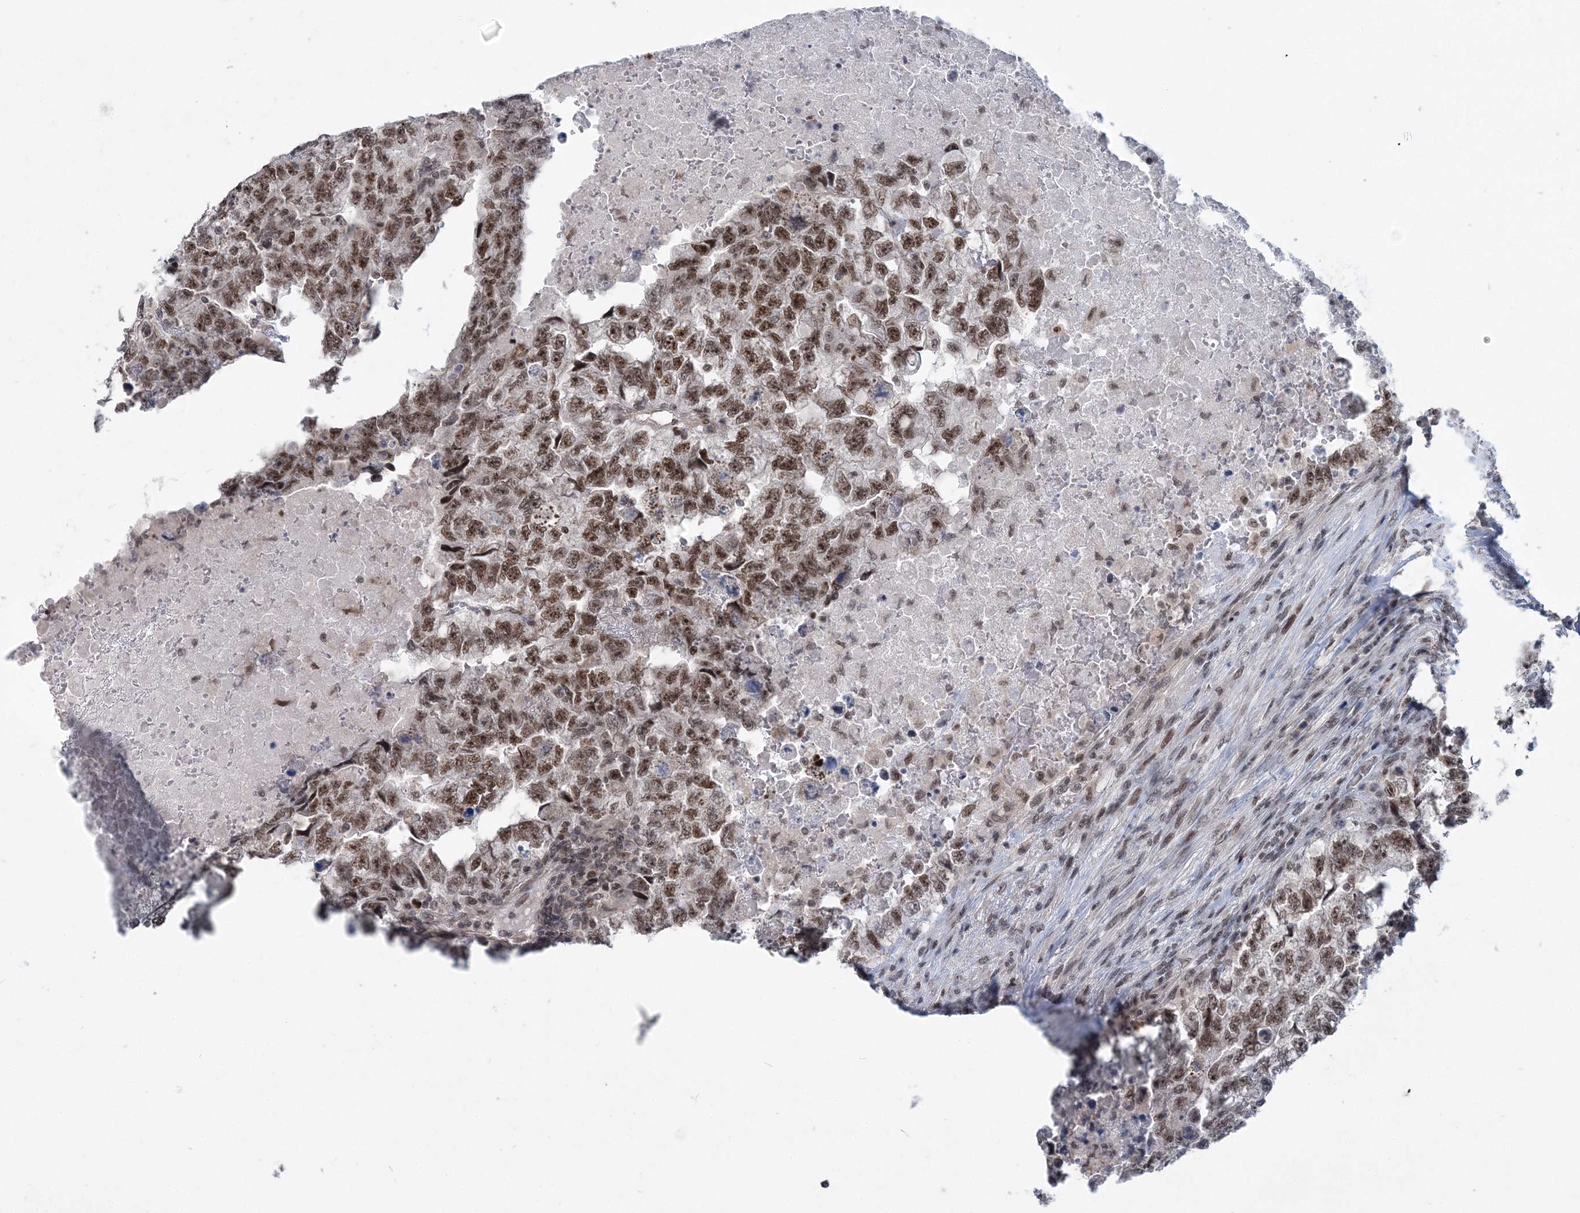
{"staining": {"intensity": "moderate", "quantity": ">75%", "location": "nuclear"}, "tissue": "testis cancer", "cell_type": "Tumor cells", "image_type": "cancer", "snomed": [{"axis": "morphology", "description": "Carcinoma, Embryonal, NOS"}, {"axis": "topography", "description": "Testis"}], "caption": "Approximately >75% of tumor cells in testis embryonal carcinoma display moderate nuclear protein staining as visualized by brown immunohistochemical staining.", "gene": "PDS5A", "patient": {"sex": "male", "age": 36}}